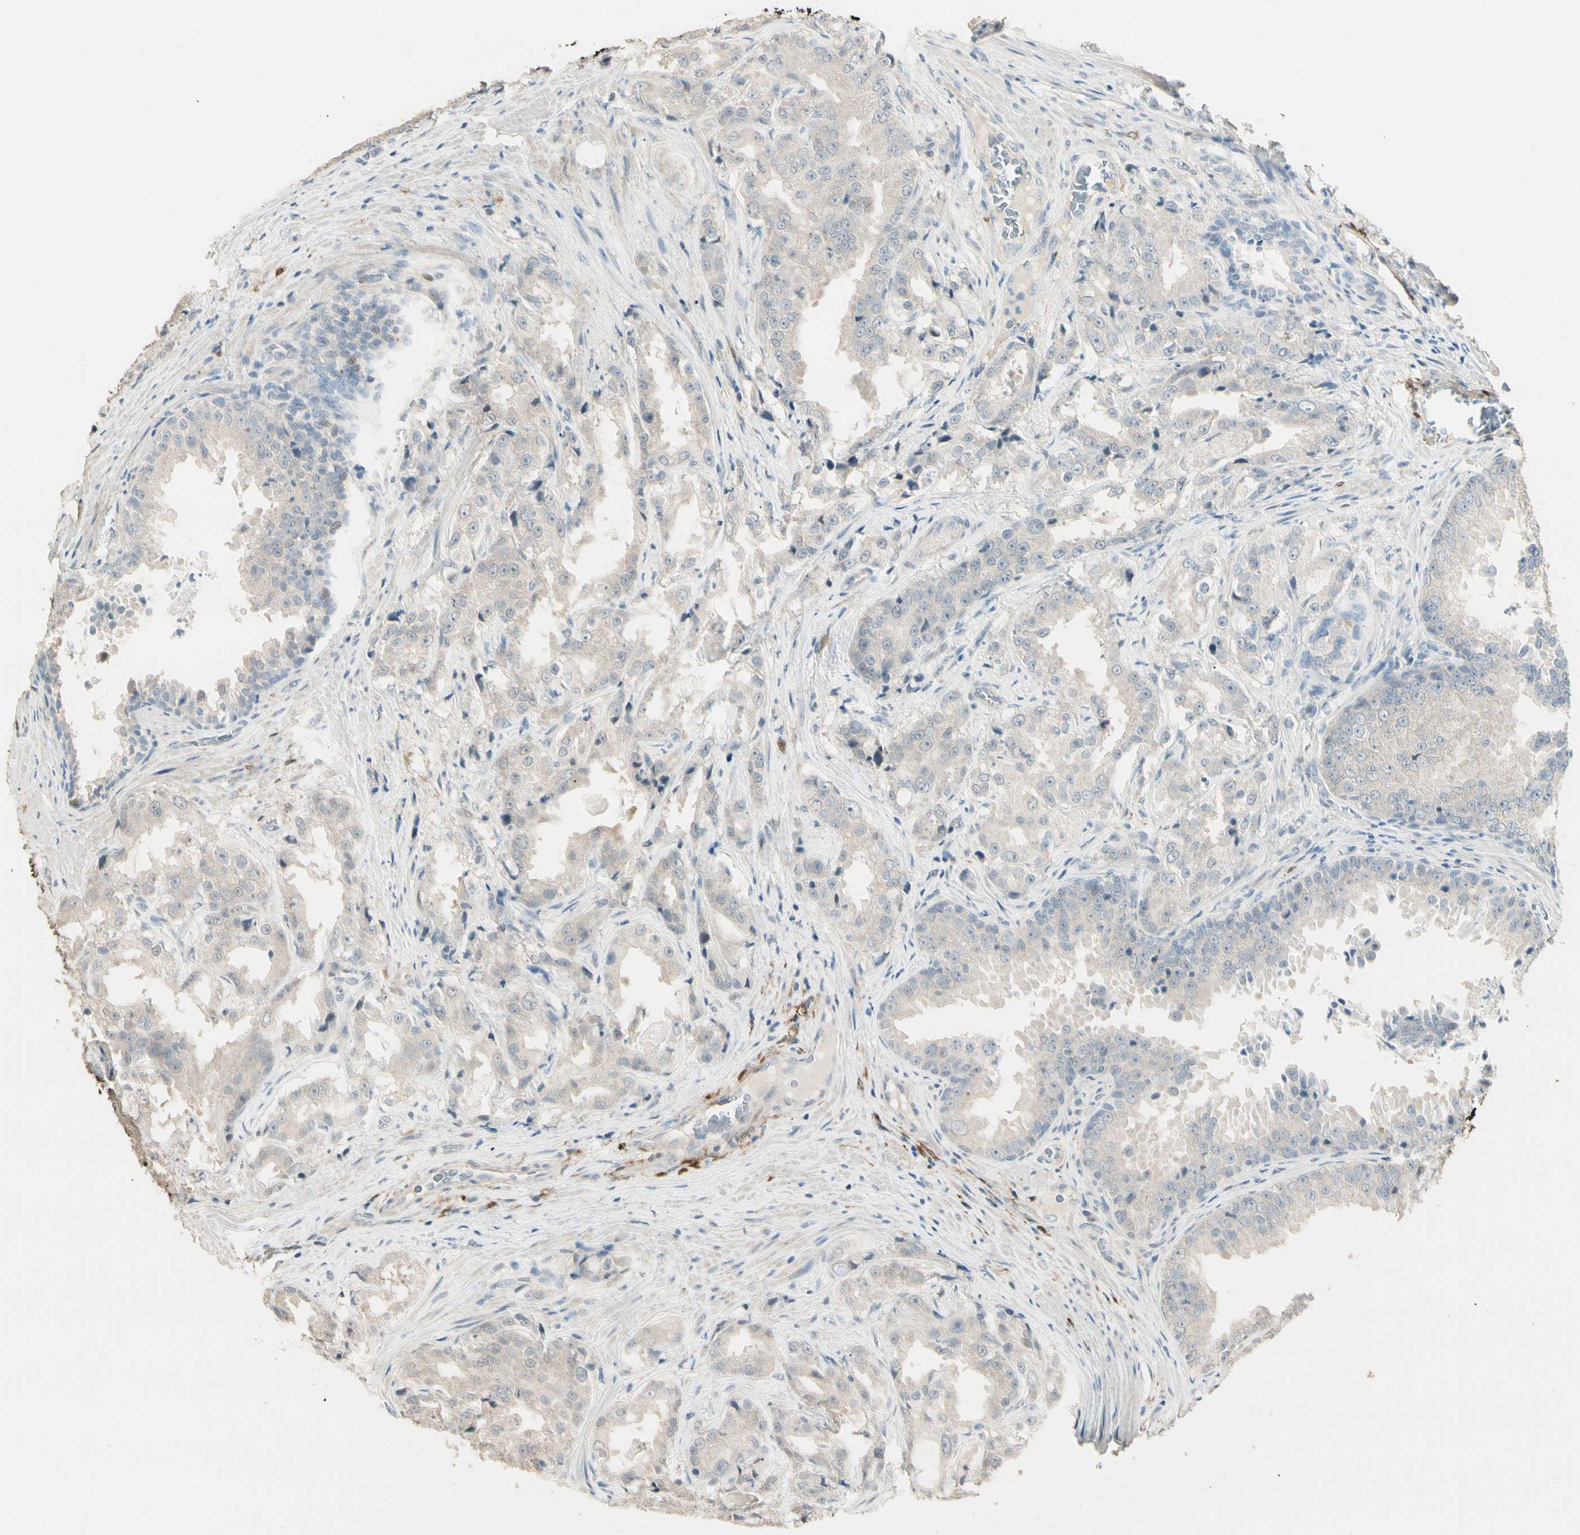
{"staining": {"intensity": "negative", "quantity": "none", "location": "none"}, "tissue": "prostate cancer", "cell_type": "Tumor cells", "image_type": "cancer", "snomed": [{"axis": "morphology", "description": "Adenocarcinoma, High grade"}, {"axis": "topography", "description": "Prostate"}], "caption": "DAB immunohistochemical staining of human adenocarcinoma (high-grade) (prostate) demonstrates no significant staining in tumor cells.", "gene": "GNE", "patient": {"sex": "male", "age": 73}}